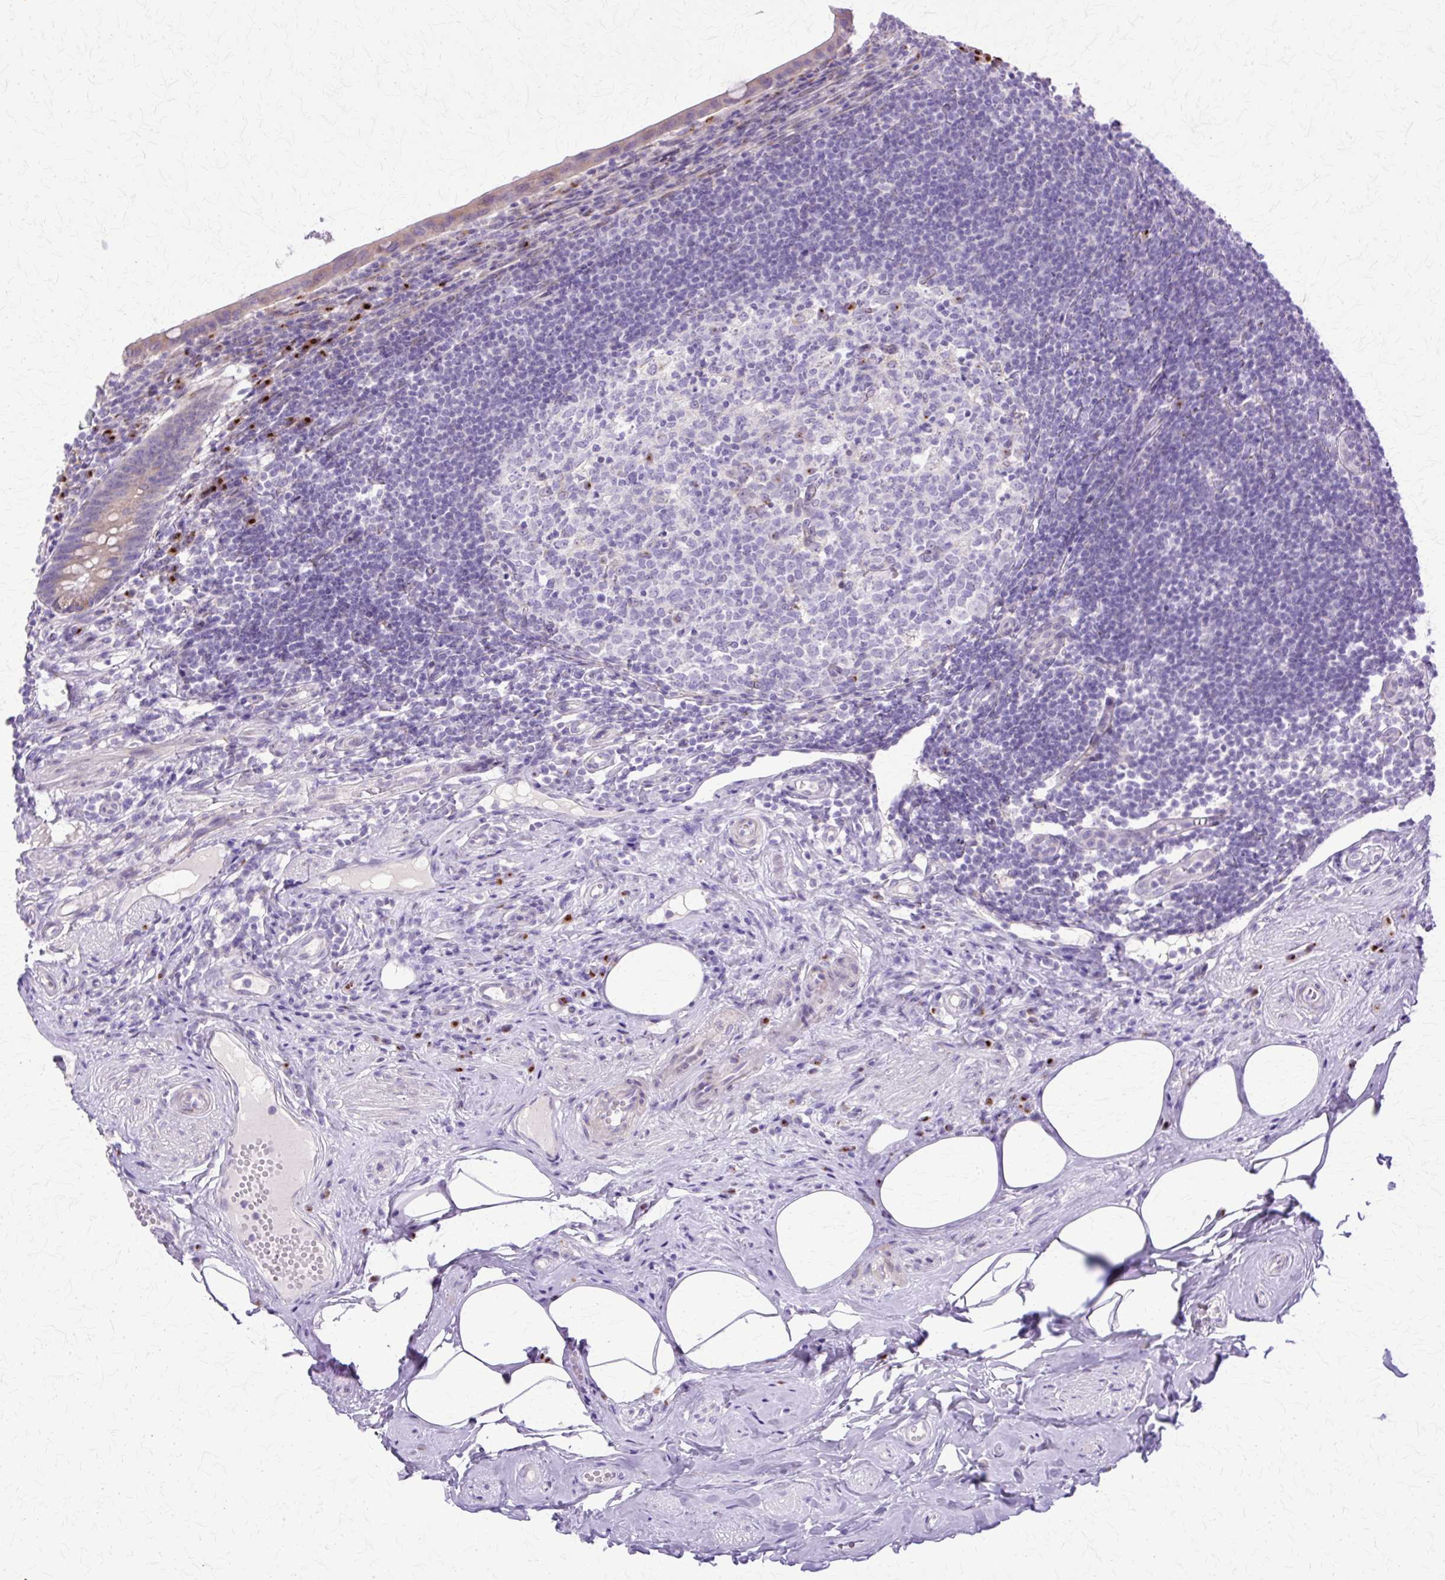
{"staining": {"intensity": "weak", "quantity": "25%-75%", "location": "cytoplasmic/membranous"}, "tissue": "appendix", "cell_type": "Glandular cells", "image_type": "normal", "snomed": [{"axis": "morphology", "description": "Normal tissue, NOS"}, {"axis": "topography", "description": "Appendix"}], "caption": "Brown immunohistochemical staining in unremarkable human appendix exhibits weak cytoplasmic/membranous staining in about 25%-75% of glandular cells.", "gene": "TBC1D3B", "patient": {"sex": "female", "age": 56}}